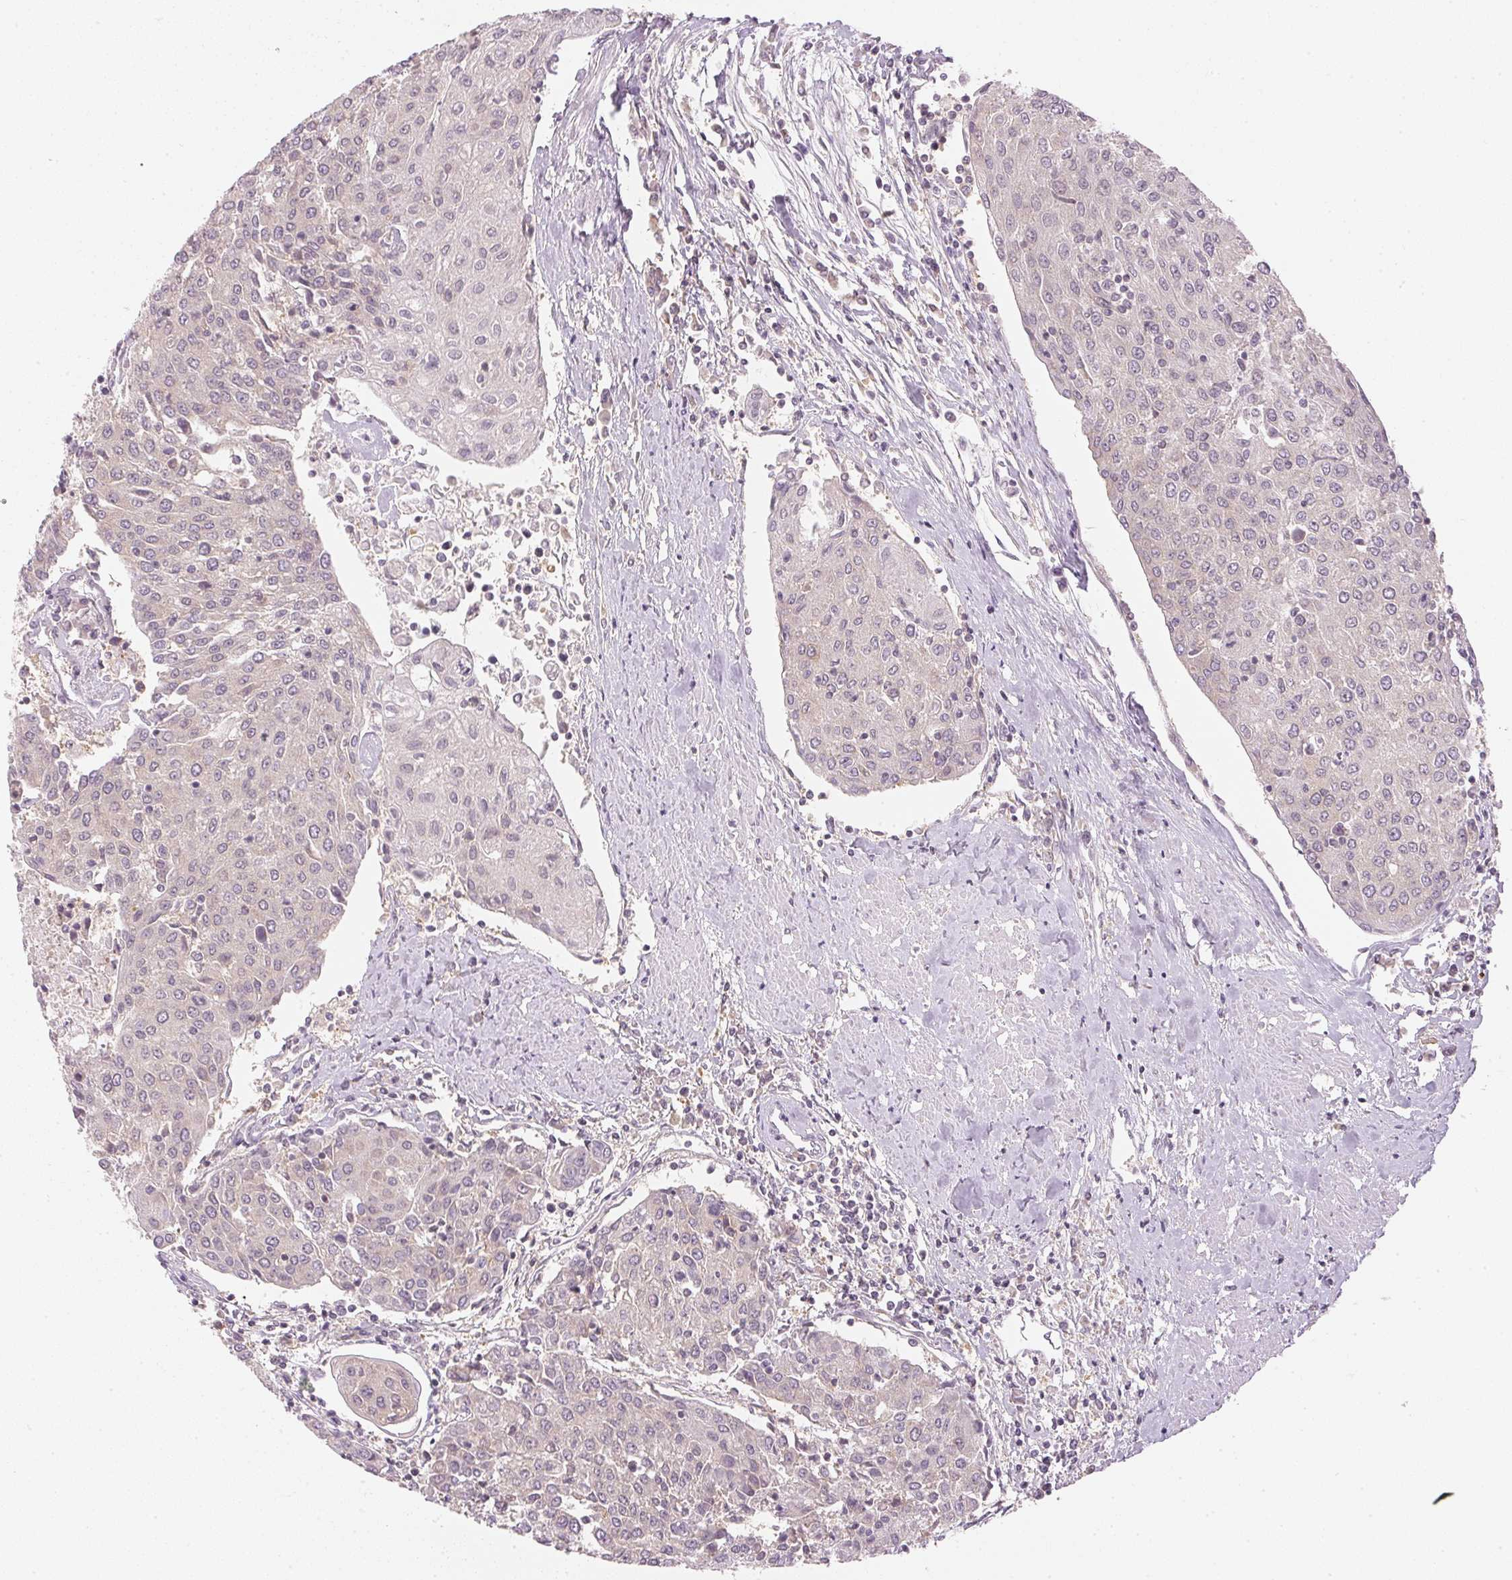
{"staining": {"intensity": "negative", "quantity": "none", "location": "none"}, "tissue": "urothelial cancer", "cell_type": "Tumor cells", "image_type": "cancer", "snomed": [{"axis": "morphology", "description": "Urothelial carcinoma, High grade"}, {"axis": "topography", "description": "Urinary bladder"}], "caption": "Urothelial cancer was stained to show a protein in brown. There is no significant expression in tumor cells. (Brightfield microscopy of DAB (3,3'-diaminobenzidine) IHC at high magnification).", "gene": "KPRP", "patient": {"sex": "female", "age": 85}}